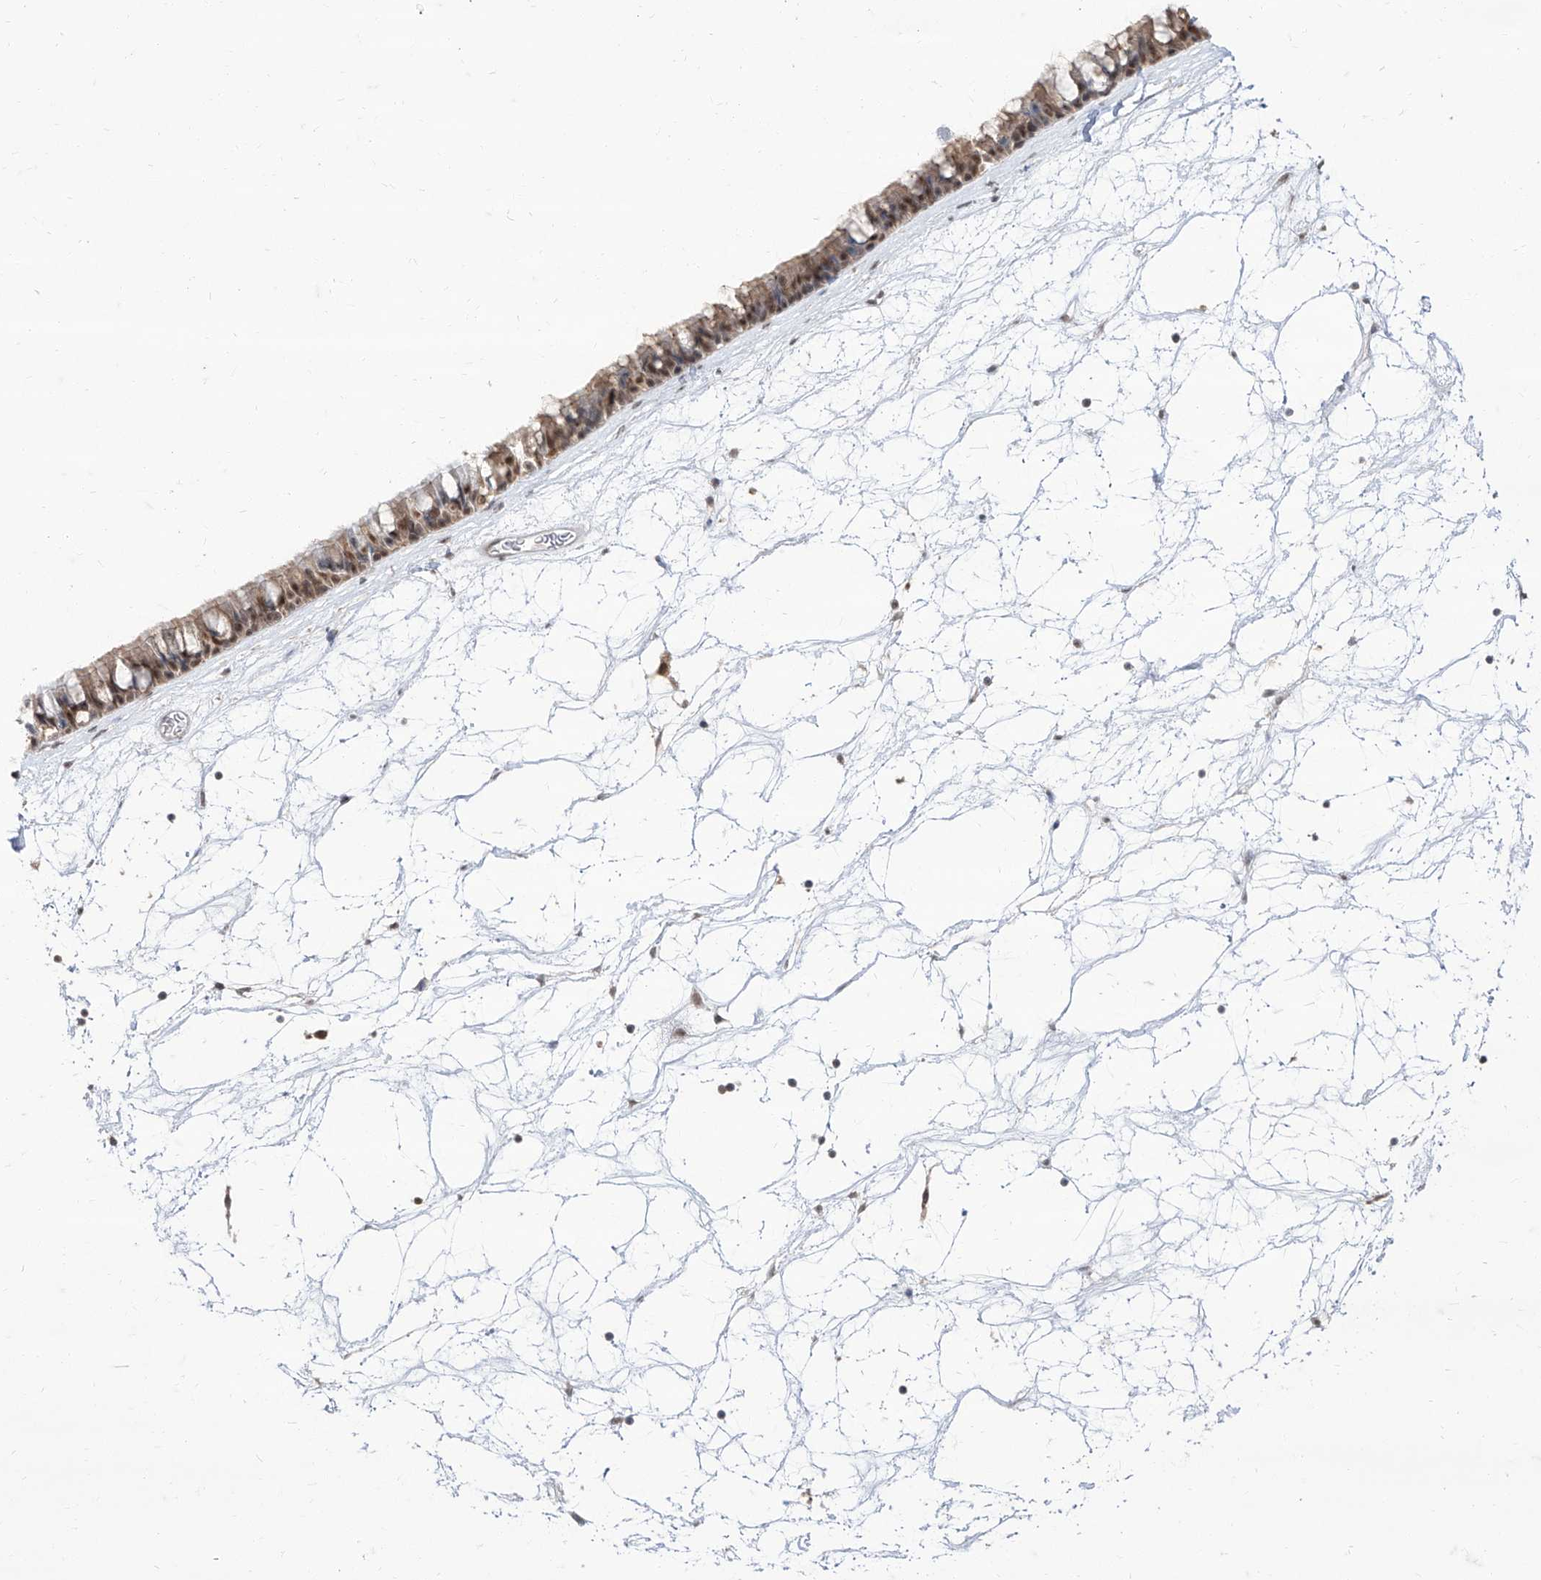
{"staining": {"intensity": "moderate", "quantity": ">75%", "location": "cytoplasmic/membranous,nuclear"}, "tissue": "nasopharynx", "cell_type": "Respiratory epithelial cells", "image_type": "normal", "snomed": [{"axis": "morphology", "description": "Normal tissue, NOS"}, {"axis": "topography", "description": "Nasopharynx"}], "caption": "IHC staining of unremarkable nasopharynx, which displays medium levels of moderate cytoplasmic/membranous,nuclear positivity in approximately >75% of respiratory epithelial cells indicating moderate cytoplasmic/membranous,nuclear protein positivity. The staining was performed using DAB (3,3'-diaminobenzidine) (brown) for protein detection and nuclei were counterstained in hematoxylin (blue).", "gene": "BROX", "patient": {"sex": "male", "age": 64}}